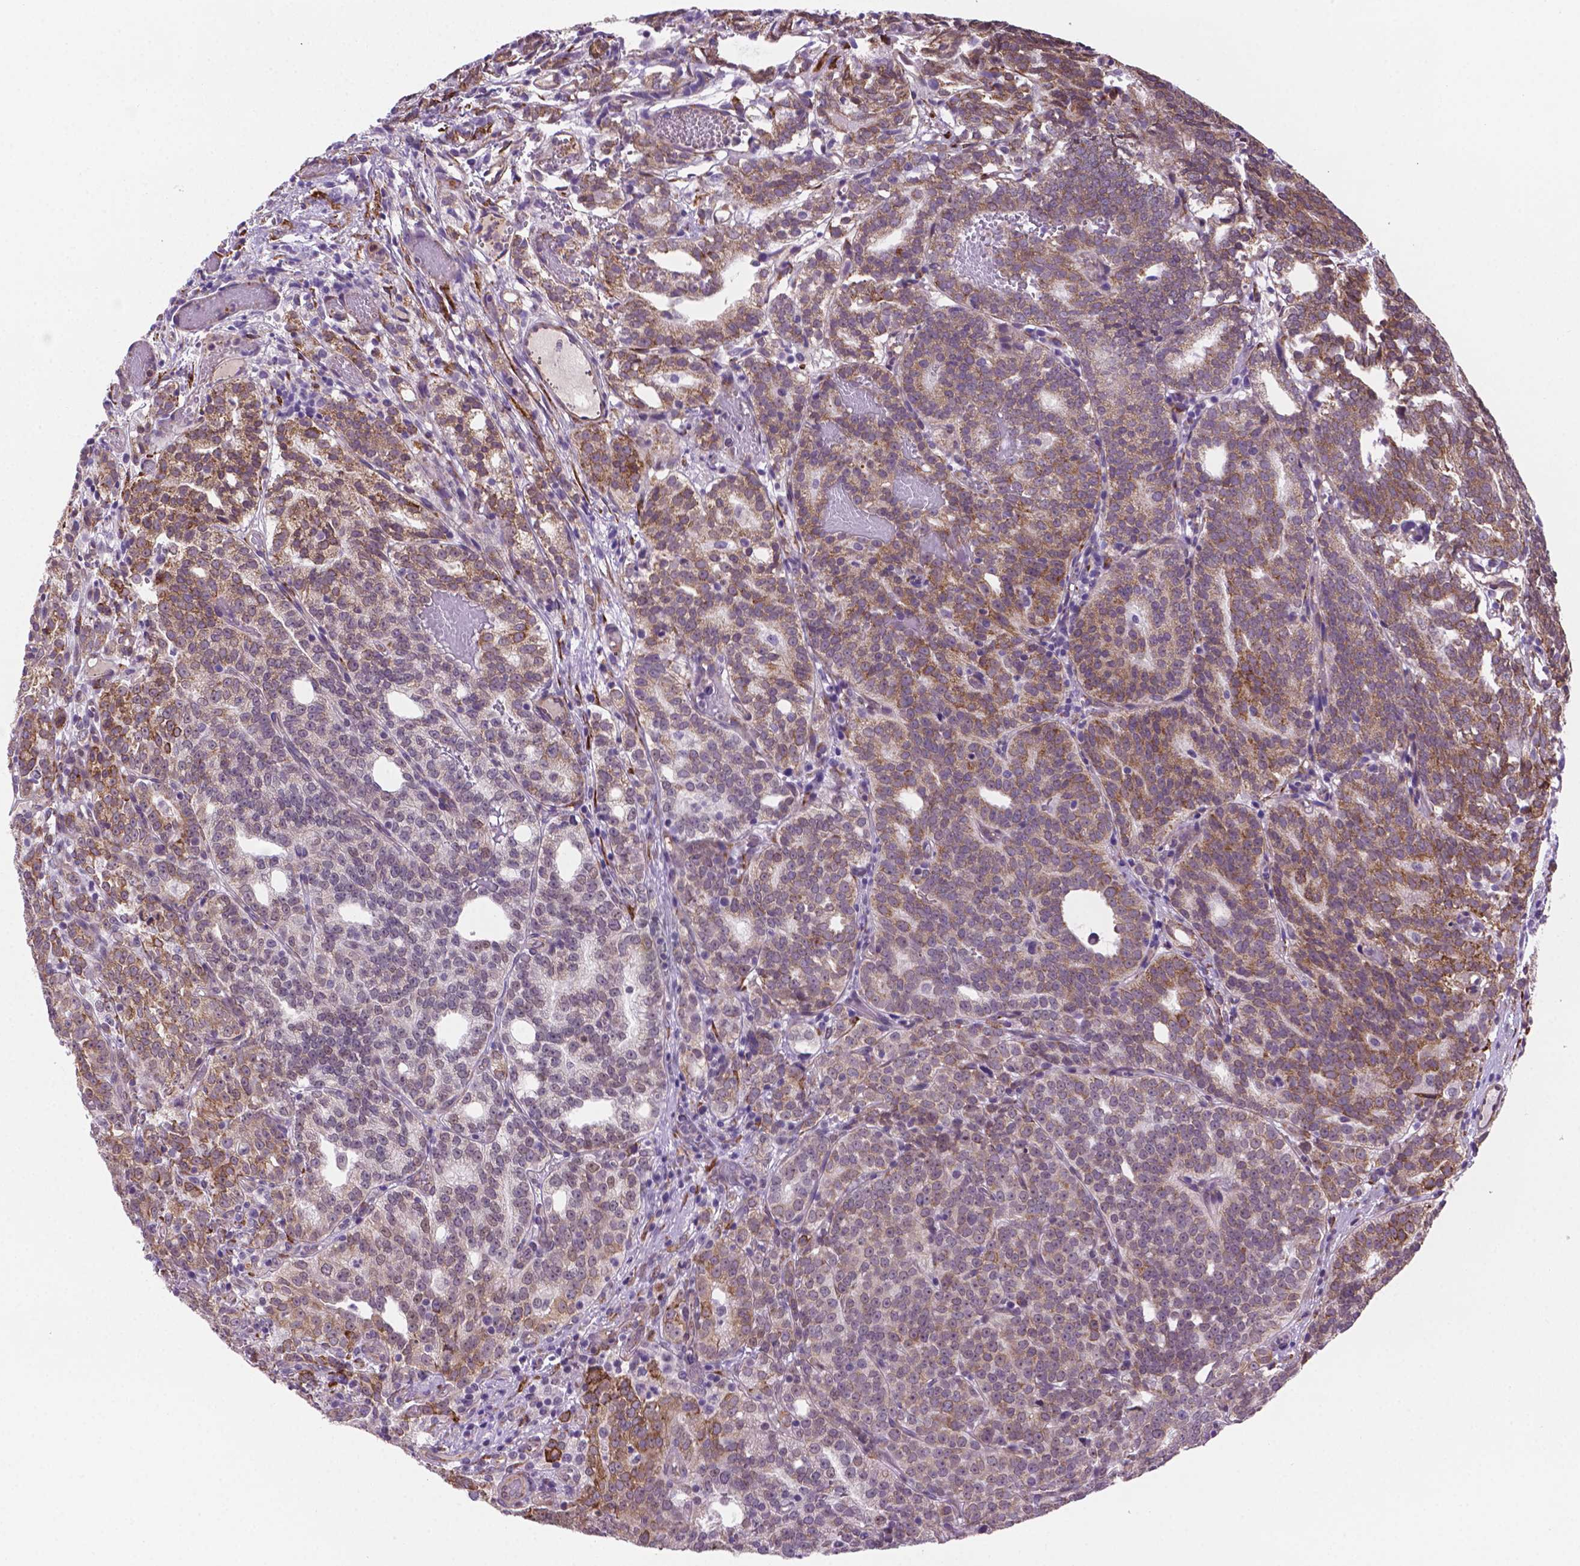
{"staining": {"intensity": "moderate", "quantity": "25%-75%", "location": "cytoplasmic/membranous"}, "tissue": "prostate cancer", "cell_type": "Tumor cells", "image_type": "cancer", "snomed": [{"axis": "morphology", "description": "Adenocarcinoma, High grade"}, {"axis": "topography", "description": "Prostate"}], "caption": "A histopathology image showing moderate cytoplasmic/membranous positivity in about 25%-75% of tumor cells in prostate adenocarcinoma (high-grade), as visualized by brown immunohistochemical staining.", "gene": "FNIP1", "patient": {"sex": "male", "age": 53}}